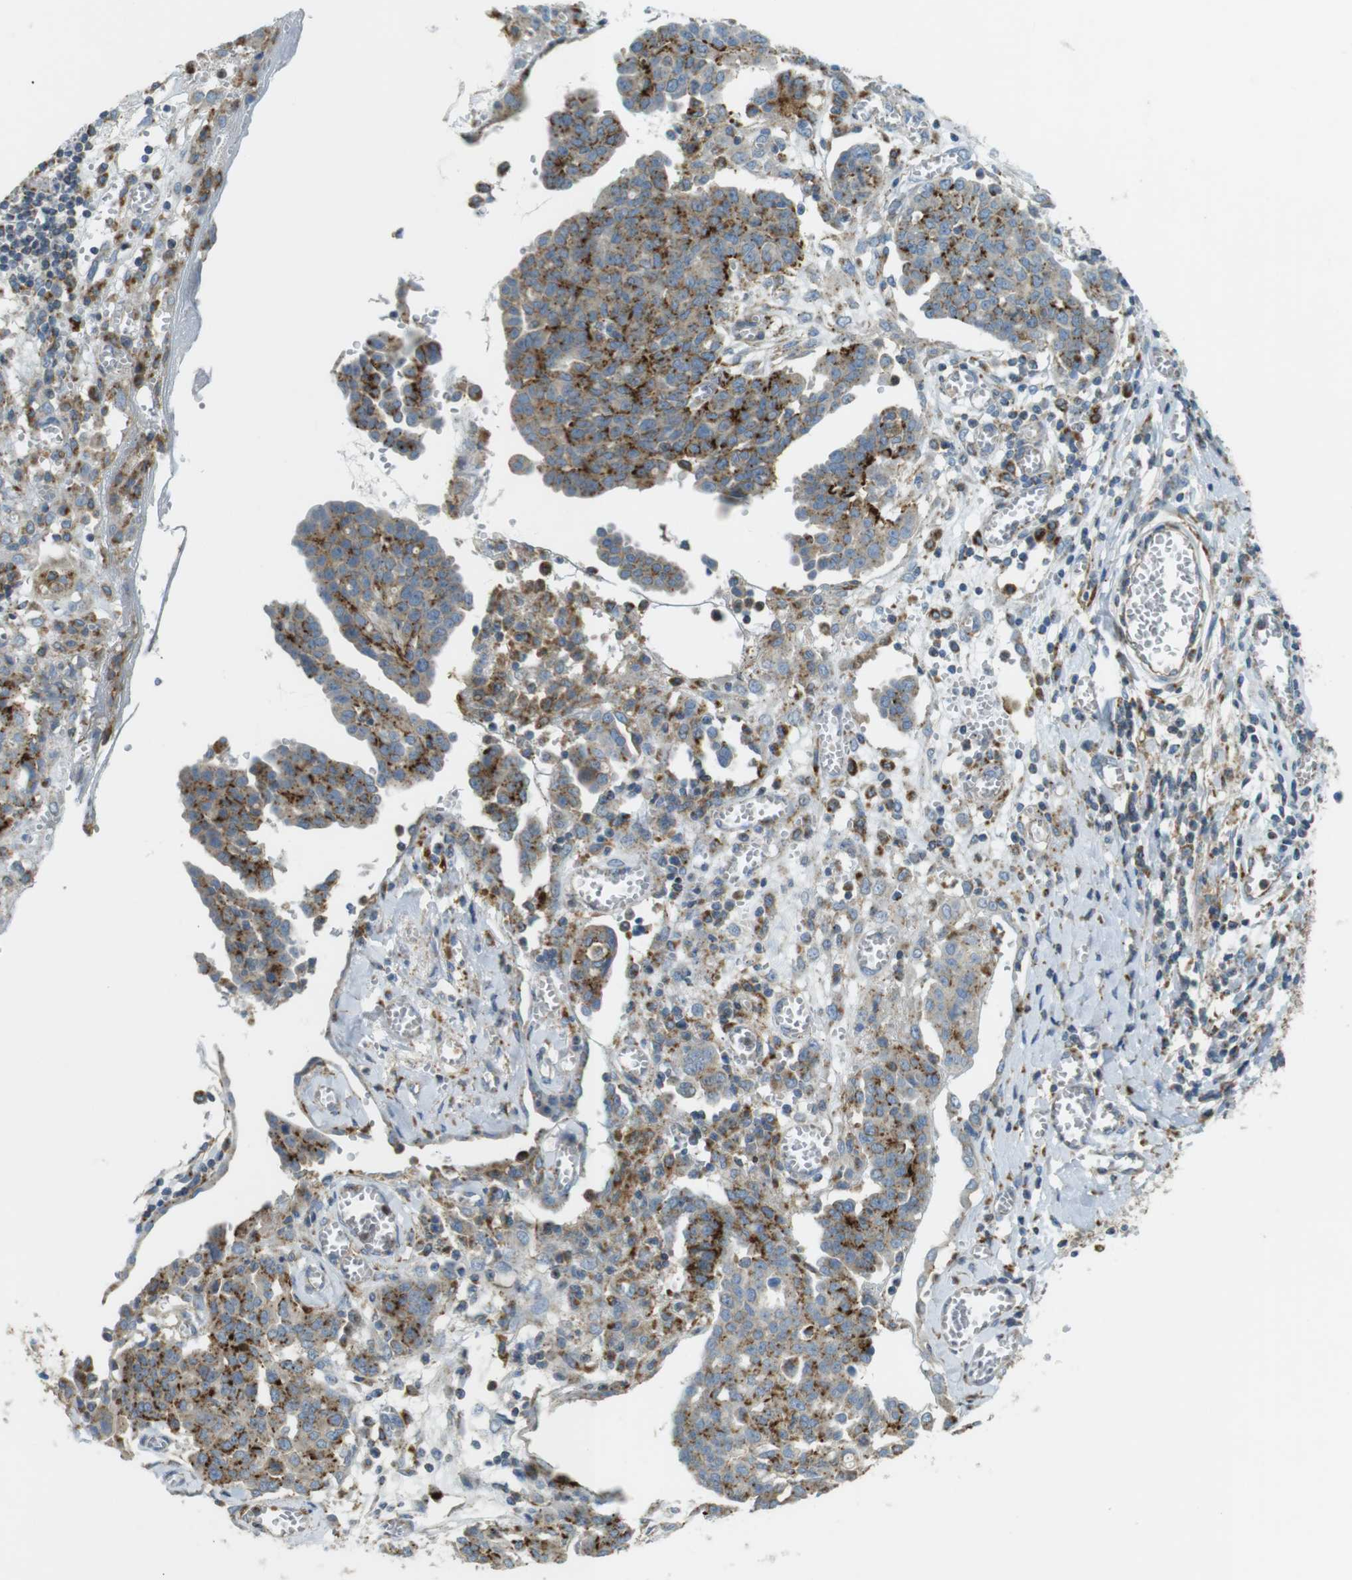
{"staining": {"intensity": "moderate", "quantity": ">75%", "location": "cytoplasmic/membranous"}, "tissue": "ovarian cancer", "cell_type": "Tumor cells", "image_type": "cancer", "snomed": [{"axis": "morphology", "description": "Cystadenocarcinoma, serous, NOS"}, {"axis": "topography", "description": "Soft tissue"}, {"axis": "topography", "description": "Ovary"}], "caption": "Approximately >75% of tumor cells in human ovarian serous cystadenocarcinoma reveal moderate cytoplasmic/membranous protein positivity as visualized by brown immunohistochemical staining.", "gene": "LAMP1", "patient": {"sex": "female", "age": 57}}